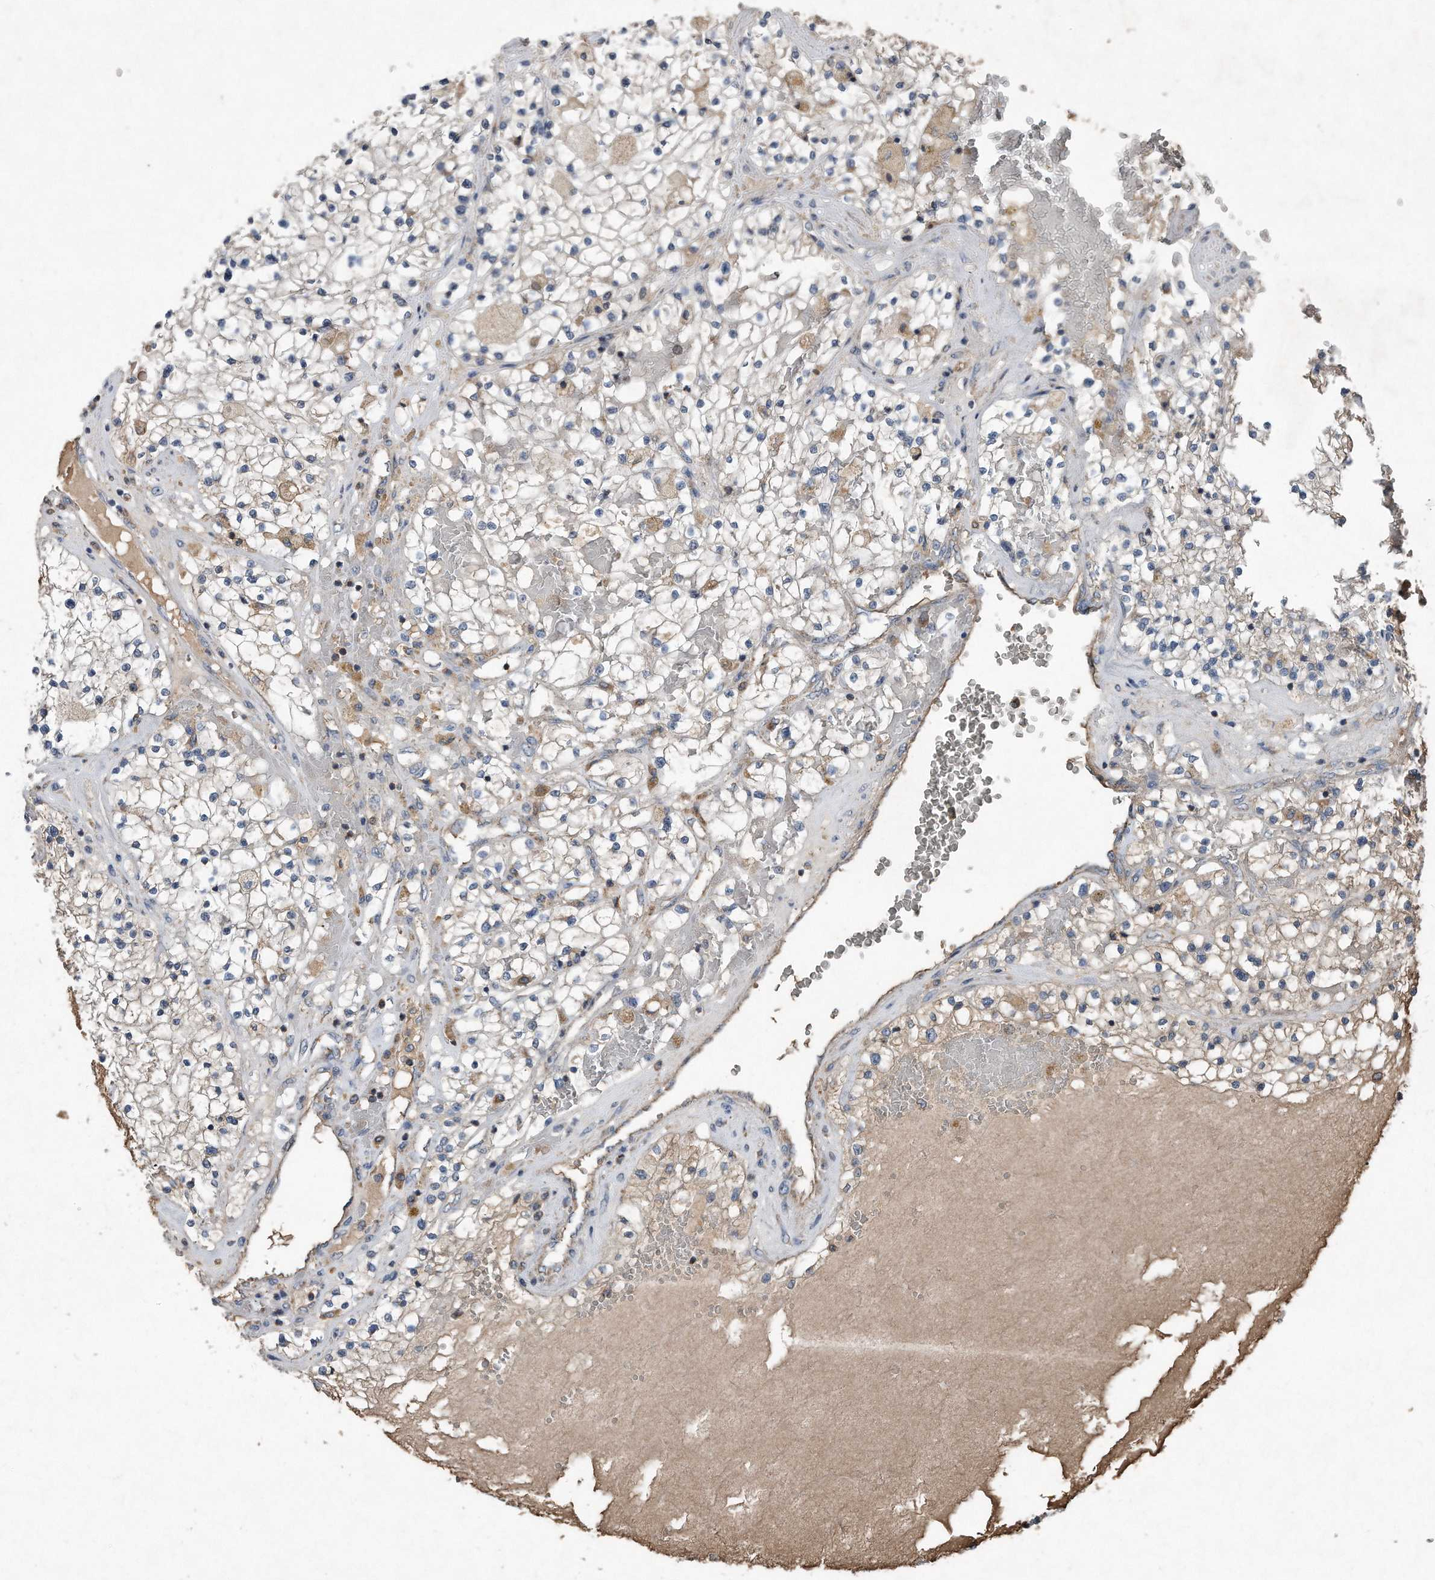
{"staining": {"intensity": "negative", "quantity": "none", "location": "none"}, "tissue": "renal cancer", "cell_type": "Tumor cells", "image_type": "cancer", "snomed": [{"axis": "morphology", "description": "Normal tissue, NOS"}, {"axis": "morphology", "description": "Adenocarcinoma, NOS"}, {"axis": "topography", "description": "Kidney"}], "caption": "Tumor cells are negative for brown protein staining in renal cancer.", "gene": "SDHA", "patient": {"sex": "male", "age": 68}}